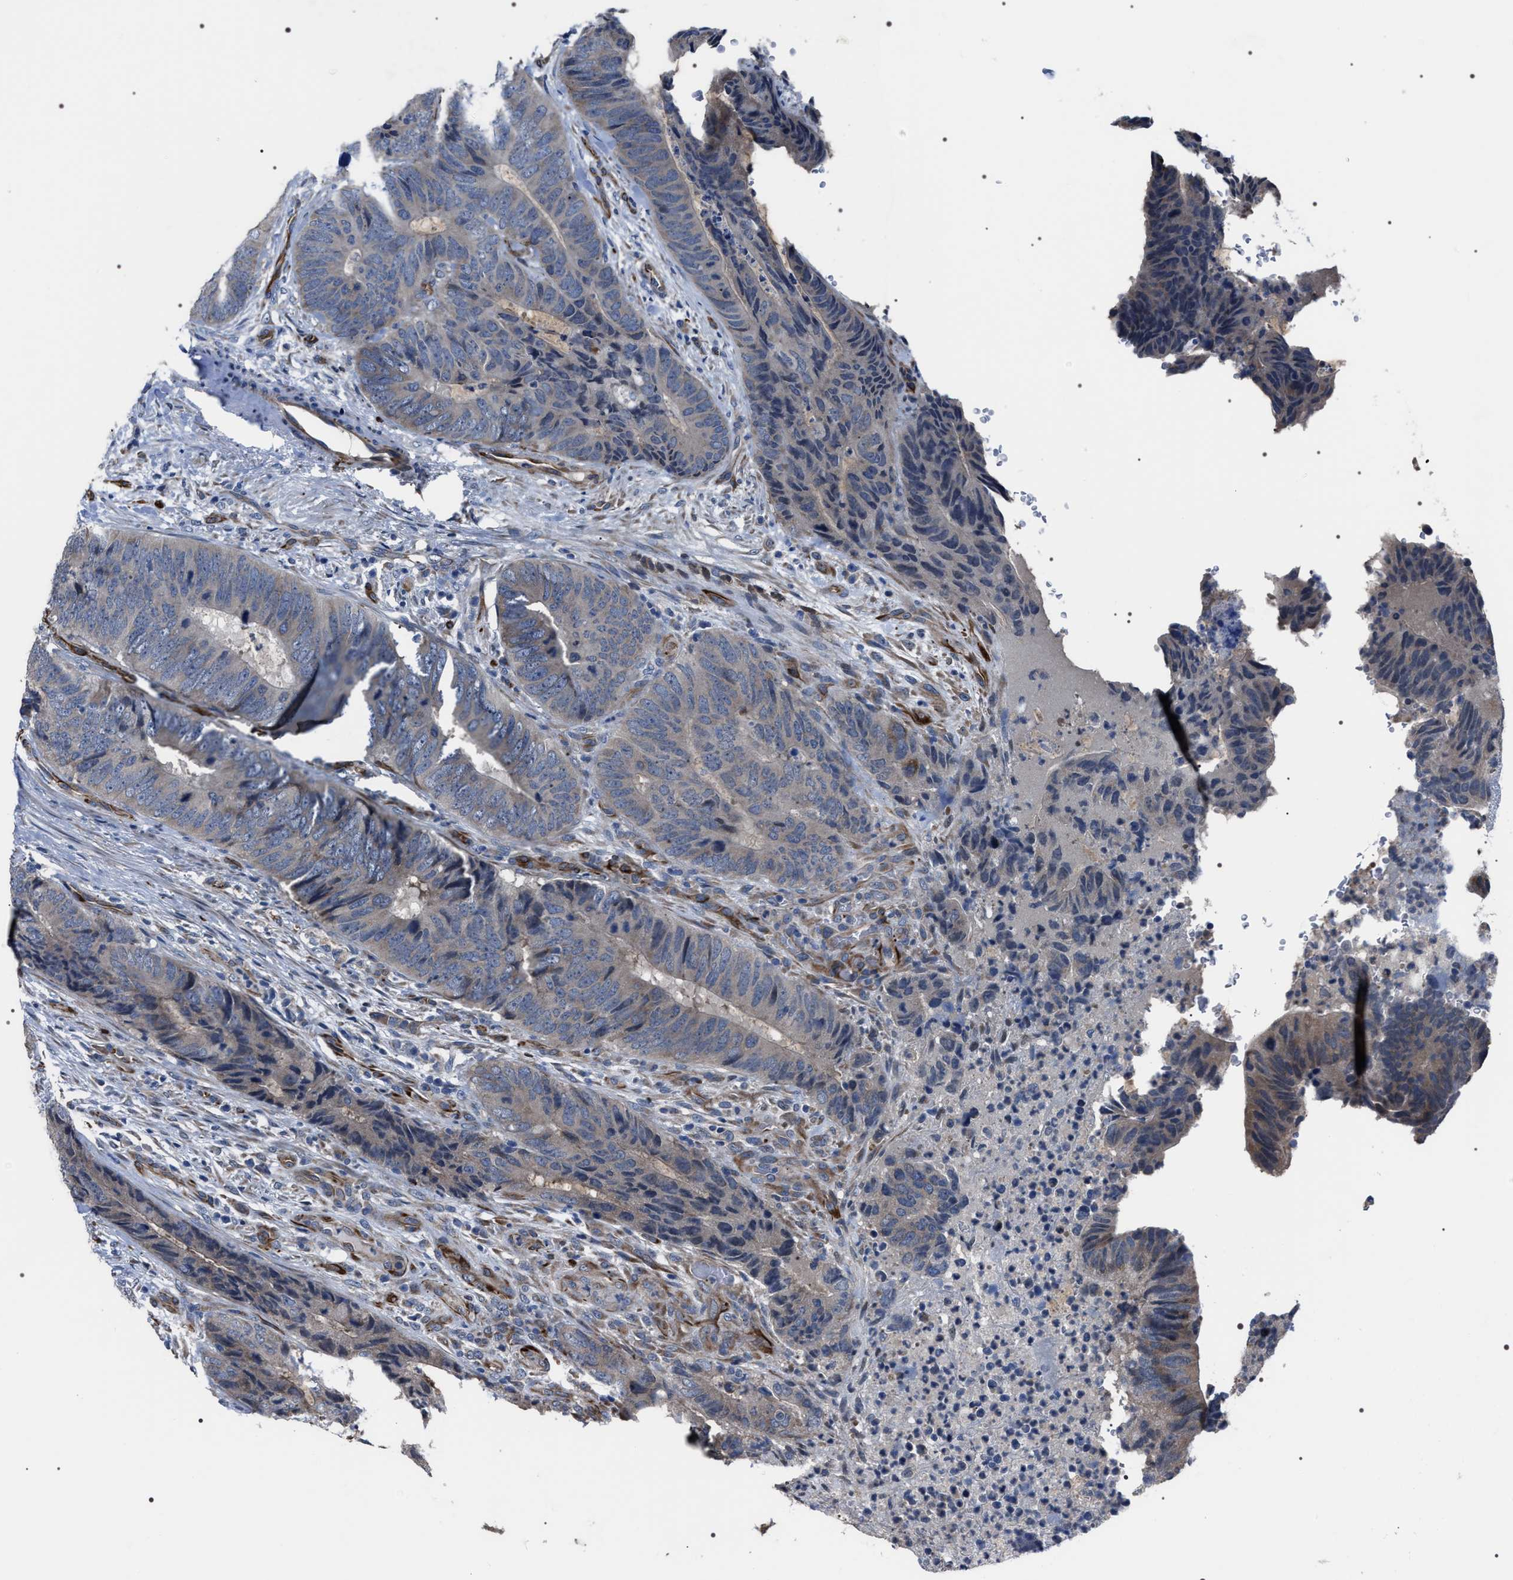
{"staining": {"intensity": "weak", "quantity": "<25%", "location": "cytoplasmic/membranous"}, "tissue": "colorectal cancer", "cell_type": "Tumor cells", "image_type": "cancer", "snomed": [{"axis": "morphology", "description": "Adenocarcinoma, NOS"}, {"axis": "topography", "description": "Colon"}], "caption": "Immunohistochemistry (IHC) histopathology image of neoplastic tissue: colorectal adenocarcinoma stained with DAB exhibits no significant protein positivity in tumor cells.", "gene": "PKD1L1", "patient": {"sex": "male", "age": 56}}